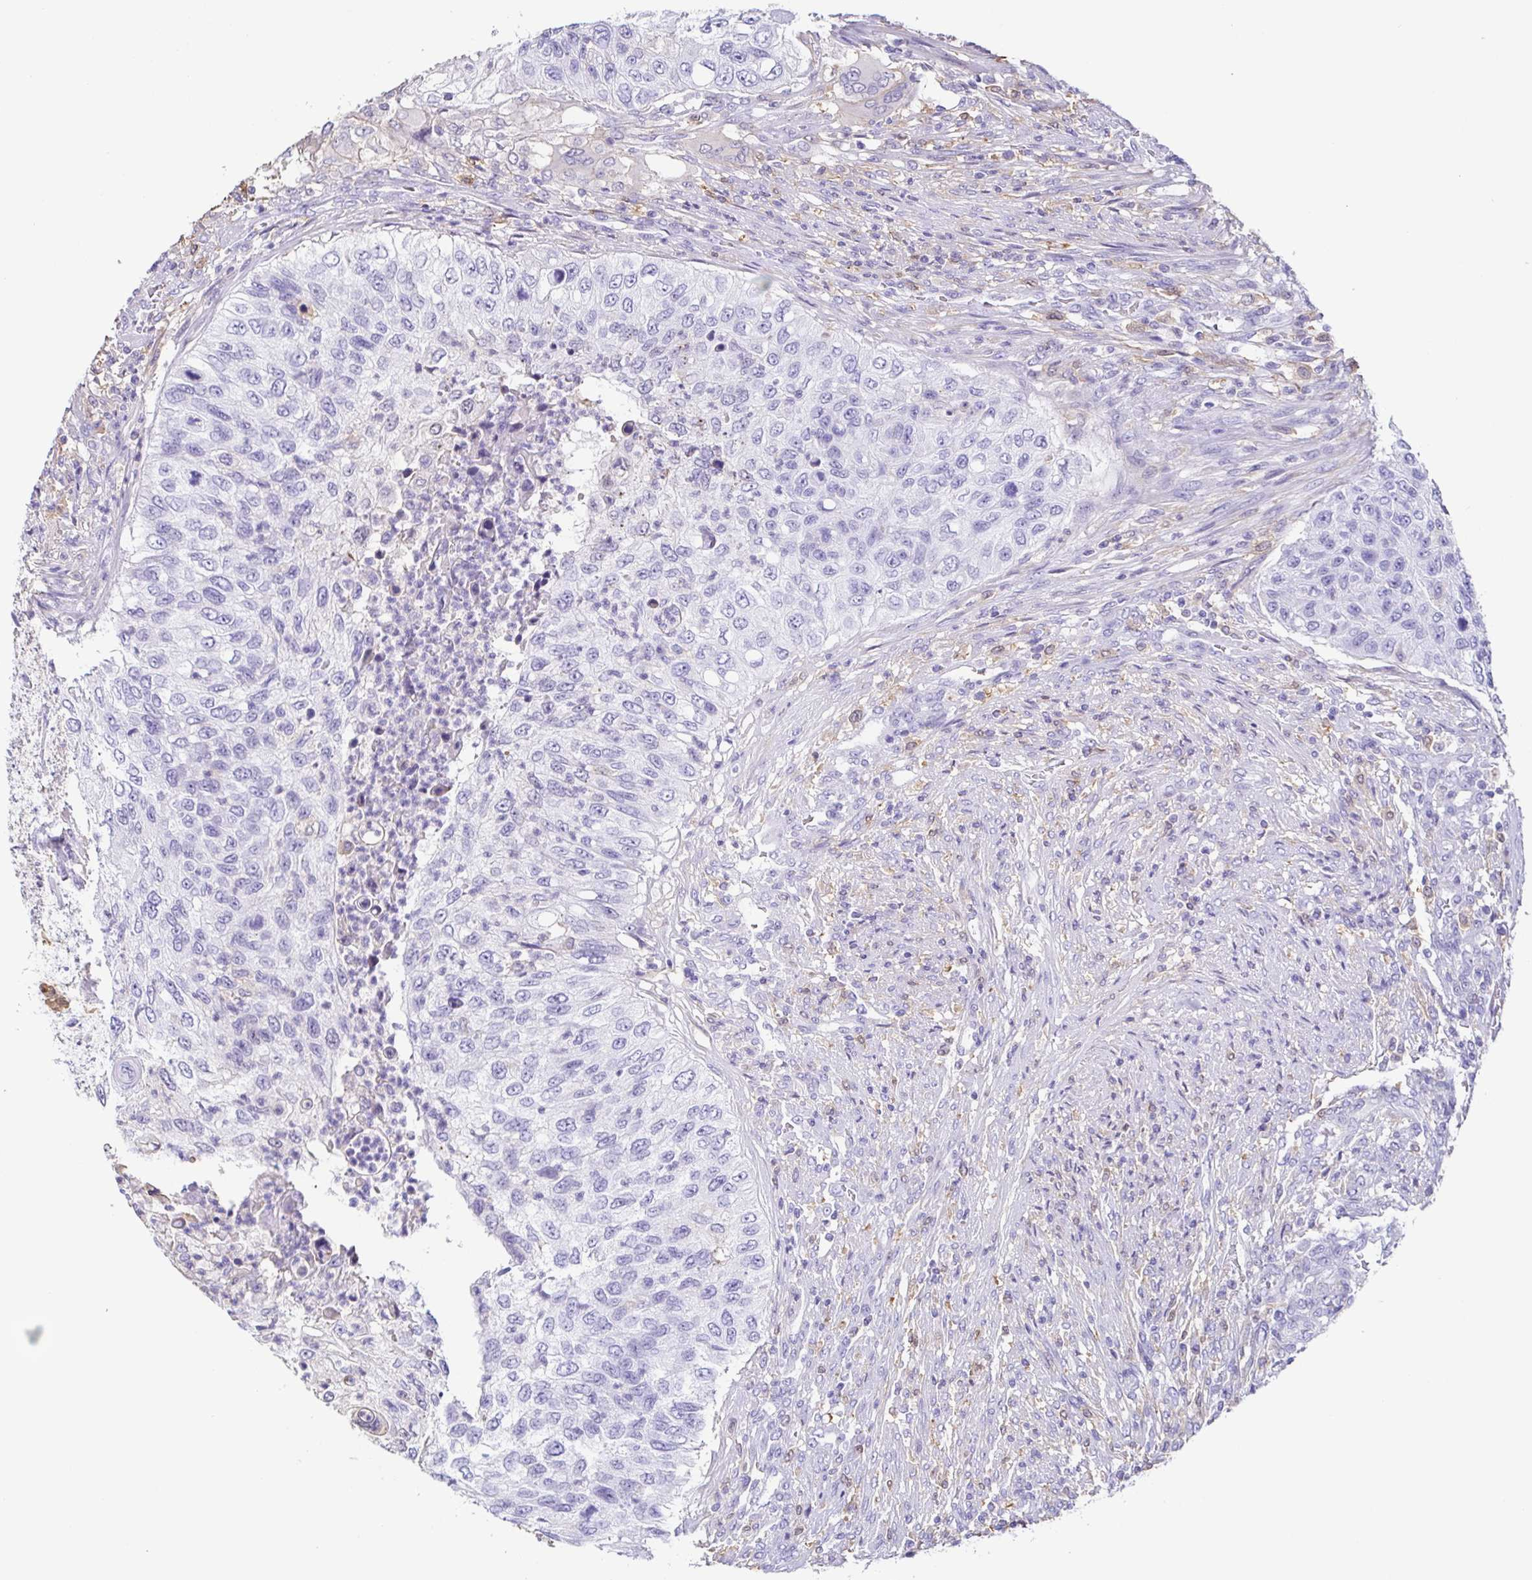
{"staining": {"intensity": "negative", "quantity": "none", "location": "none"}, "tissue": "urothelial cancer", "cell_type": "Tumor cells", "image_type": "cancer", "snomed": [{"axis": "morphology", "description": "Urothelial carcinoma, High grade"}, {"axis": "topography", "description": "Urinary bladder"}], "caption": "This image is of urothelial cancer stained with immunohistochemistry (IHC) to label a protein in brown with the nuclei are counter-stained blue. There is no expression in tumor cells. (DAB immunohistochemistry visualized using brightfield microscopy, high magnification).", "gene": "ANXA10", "patient": {"sex": "female", "age": 60}}